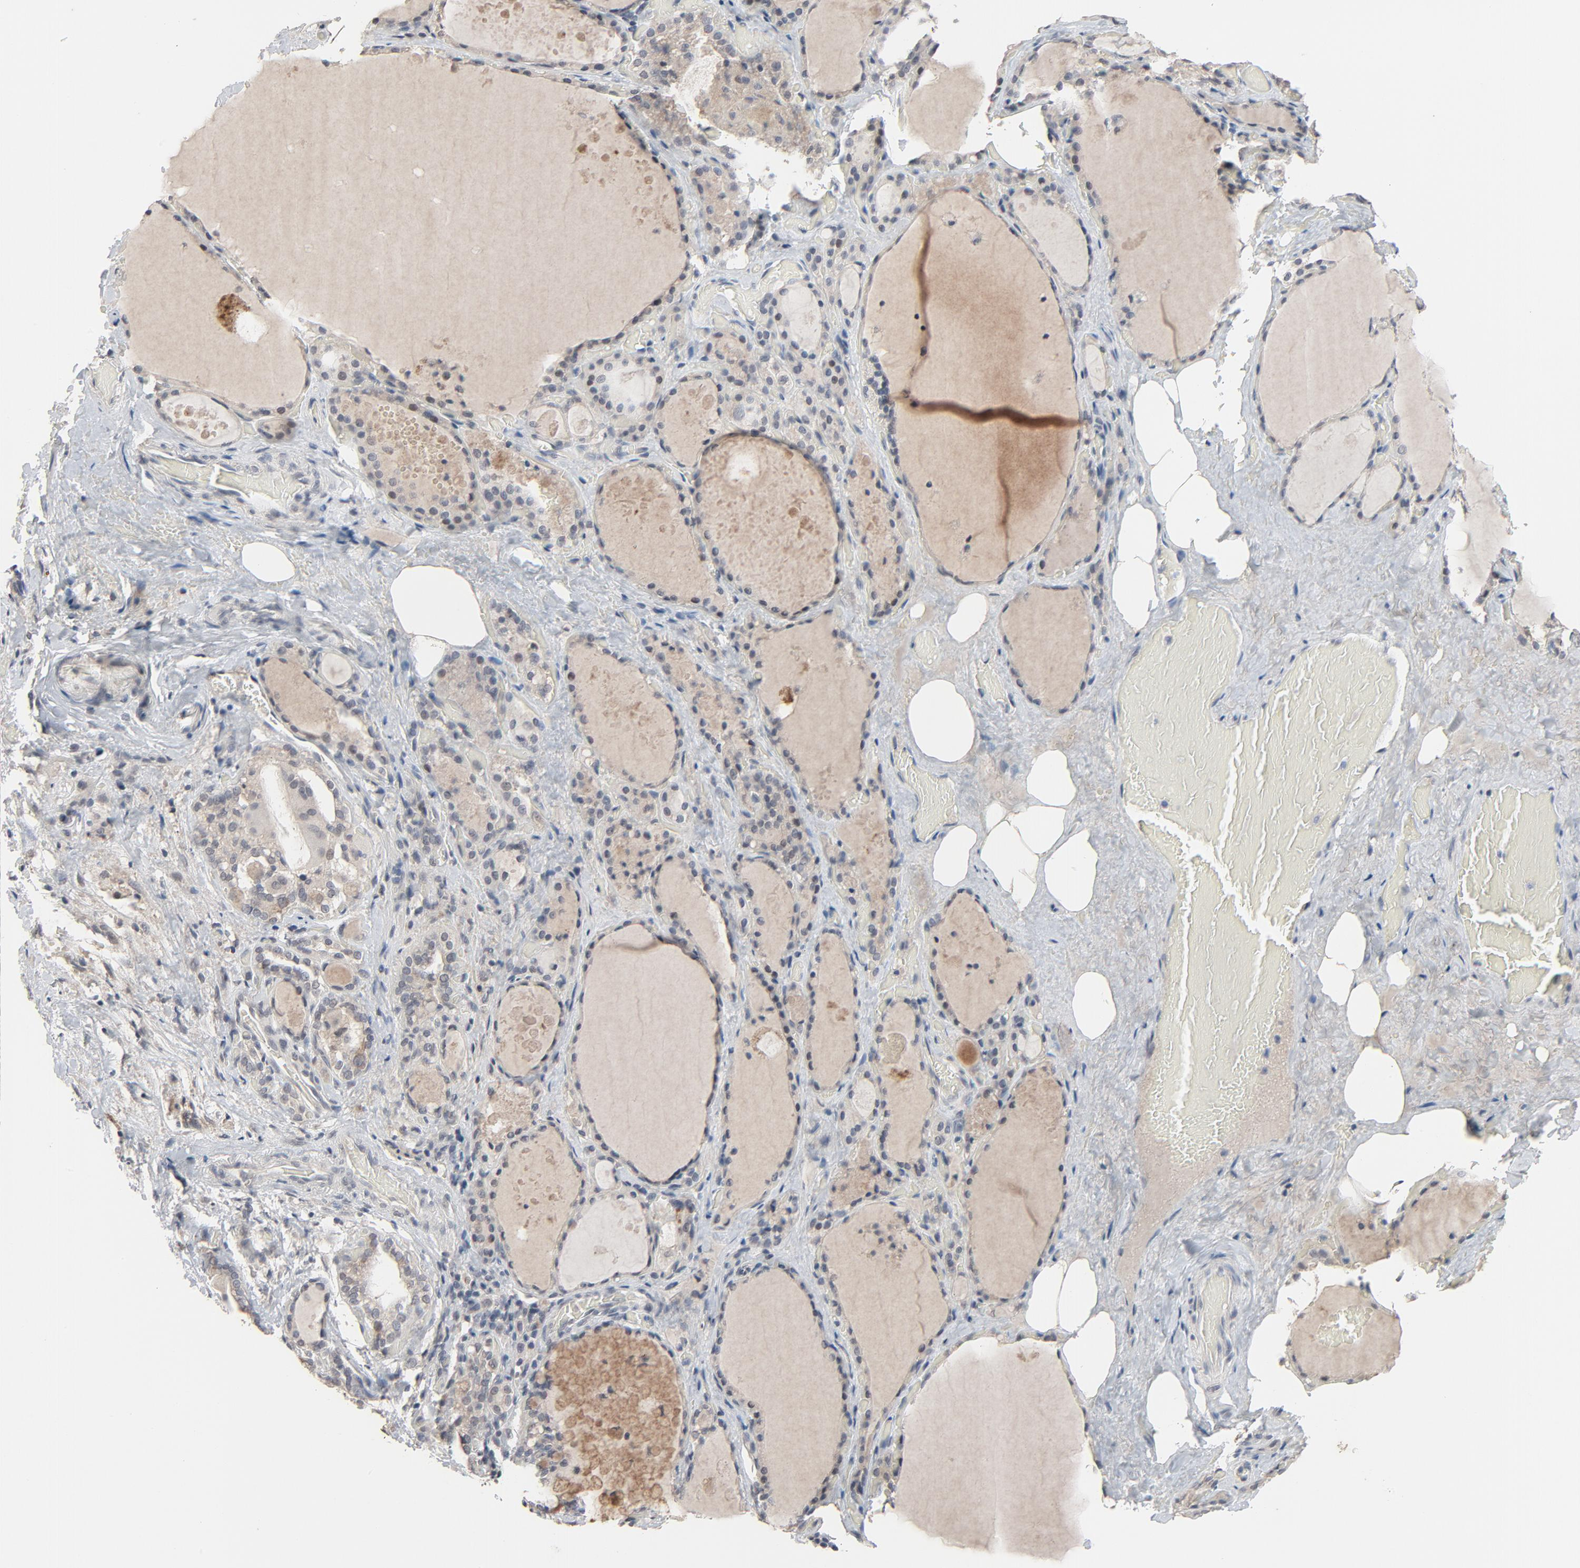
{"staining": {"intensity": "weak", "quantity": "25%-75%", "location": "cytoplasmic/membranous"}, "tissue": "thyroid gland", "cell_type": "Glandular cells", "image_type": "normal", "snomed": [{"axis": "morphology", "description": "Normal tissue, NOS"}, {"axis": "topography", "description": "Thyroid gland"}], "caption": "Human thyroid gland stained for a protein (brown) exhibits weak cytoplasmic/membranous positive positivity in approximately 25%-75% of glandular cells.", "gene": "MT3", "patient": {"sex": "male", "age": 61}}